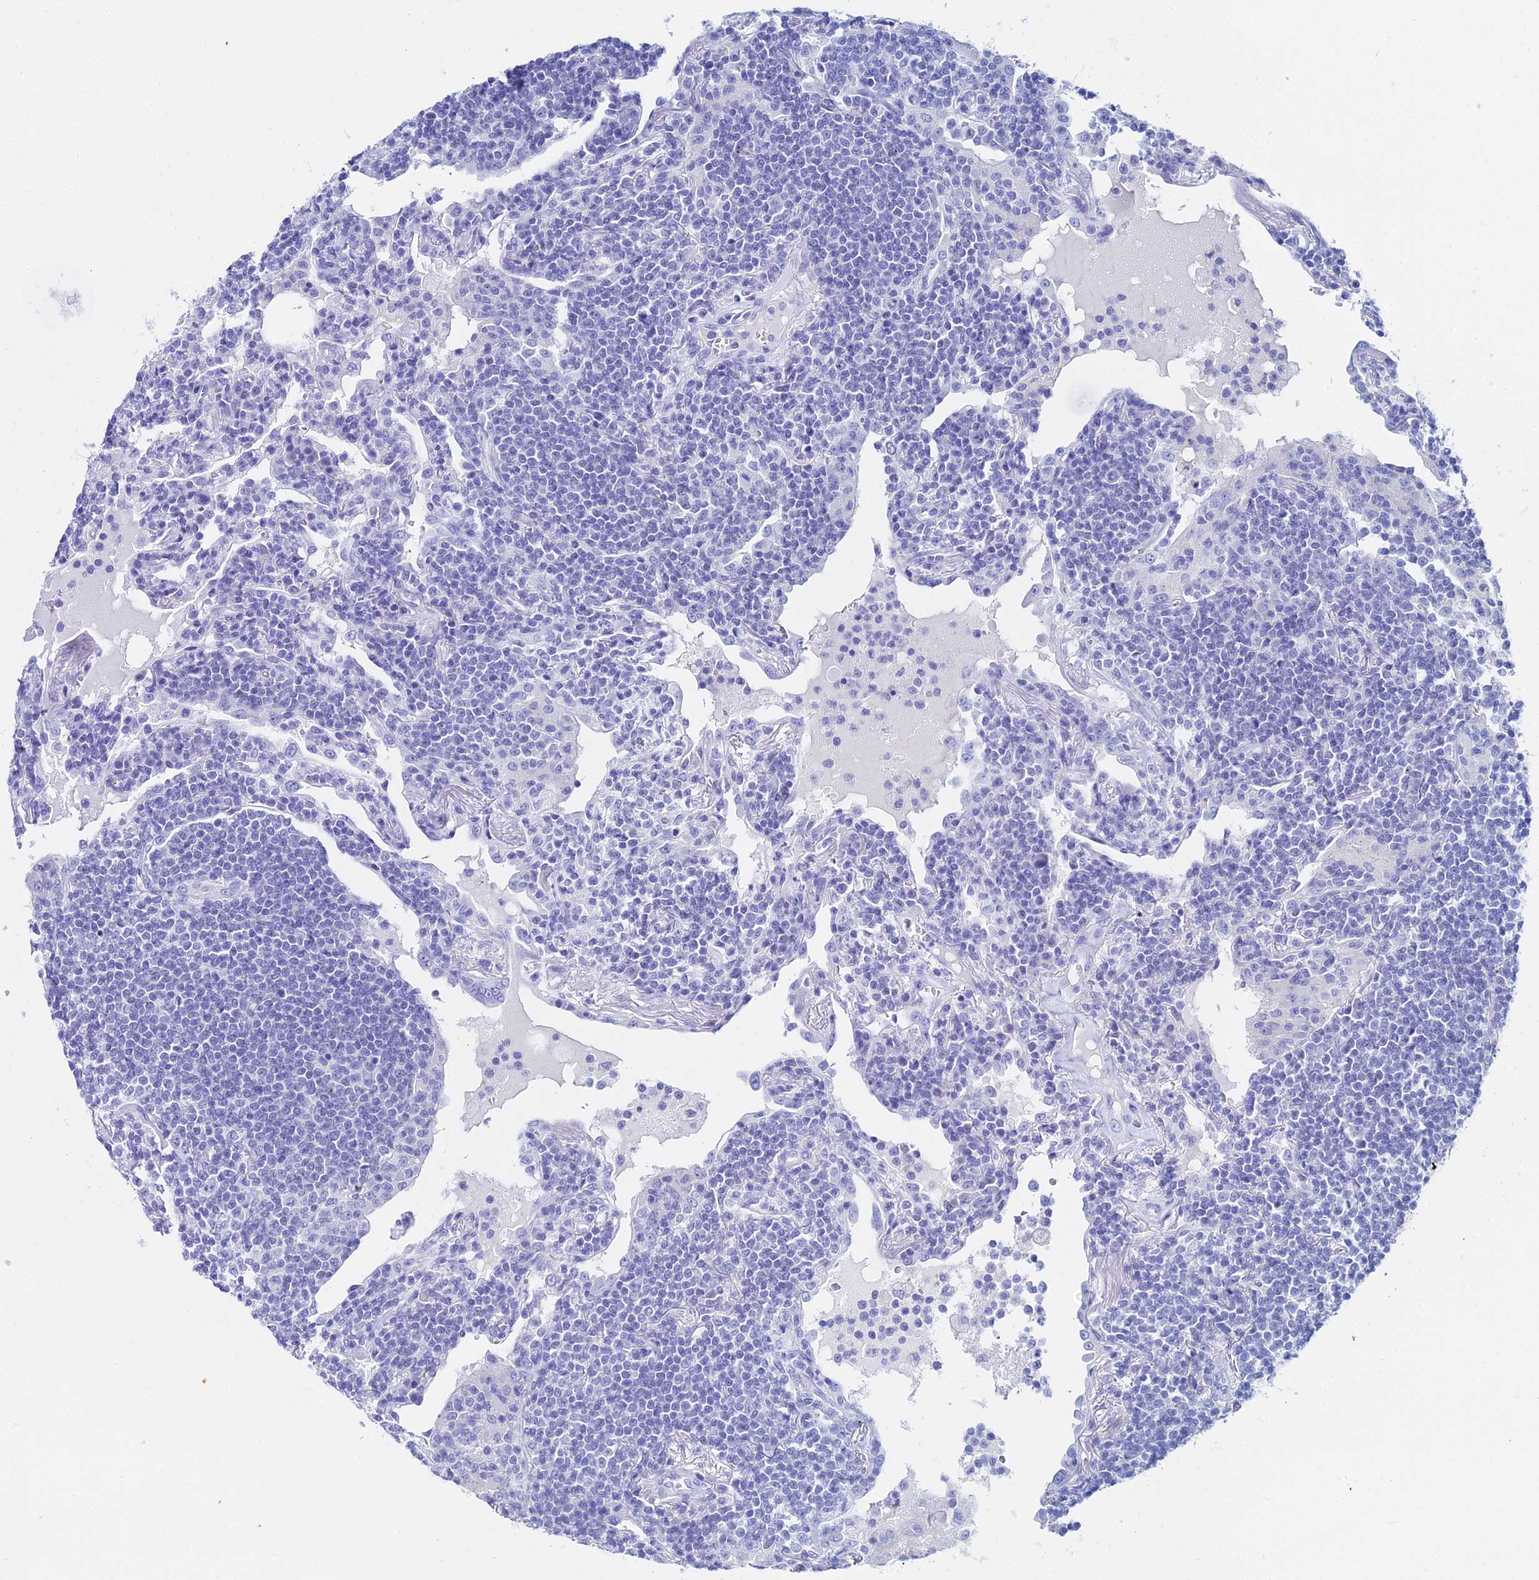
{"staining": {"intensity": "negative", "quantity": "none", "location": "none"}, "tissue": "lymphoma", "cell_type": "Tumor cells", "image_type": "cancer", "snomed": [{"axis": "morphology", "description": "Malignant lymphoma, non-Hodgkin's type, Low grade"}, {"axis": "topography", "description": "Lung"}], "caption": "Tumor cells are negative for brown protein staining in low-grade malignant lymphoma, non-Hodgkin's type. The staining was performed using DAB (3,3'-diaminobenzidine) to visualize the protein expression in brown, while the nuclei were stained in blue with hematoxylin (Magnification: 20x).", "gene": "HSPA1L", "patient": {"sex": "female", "age": 71}}